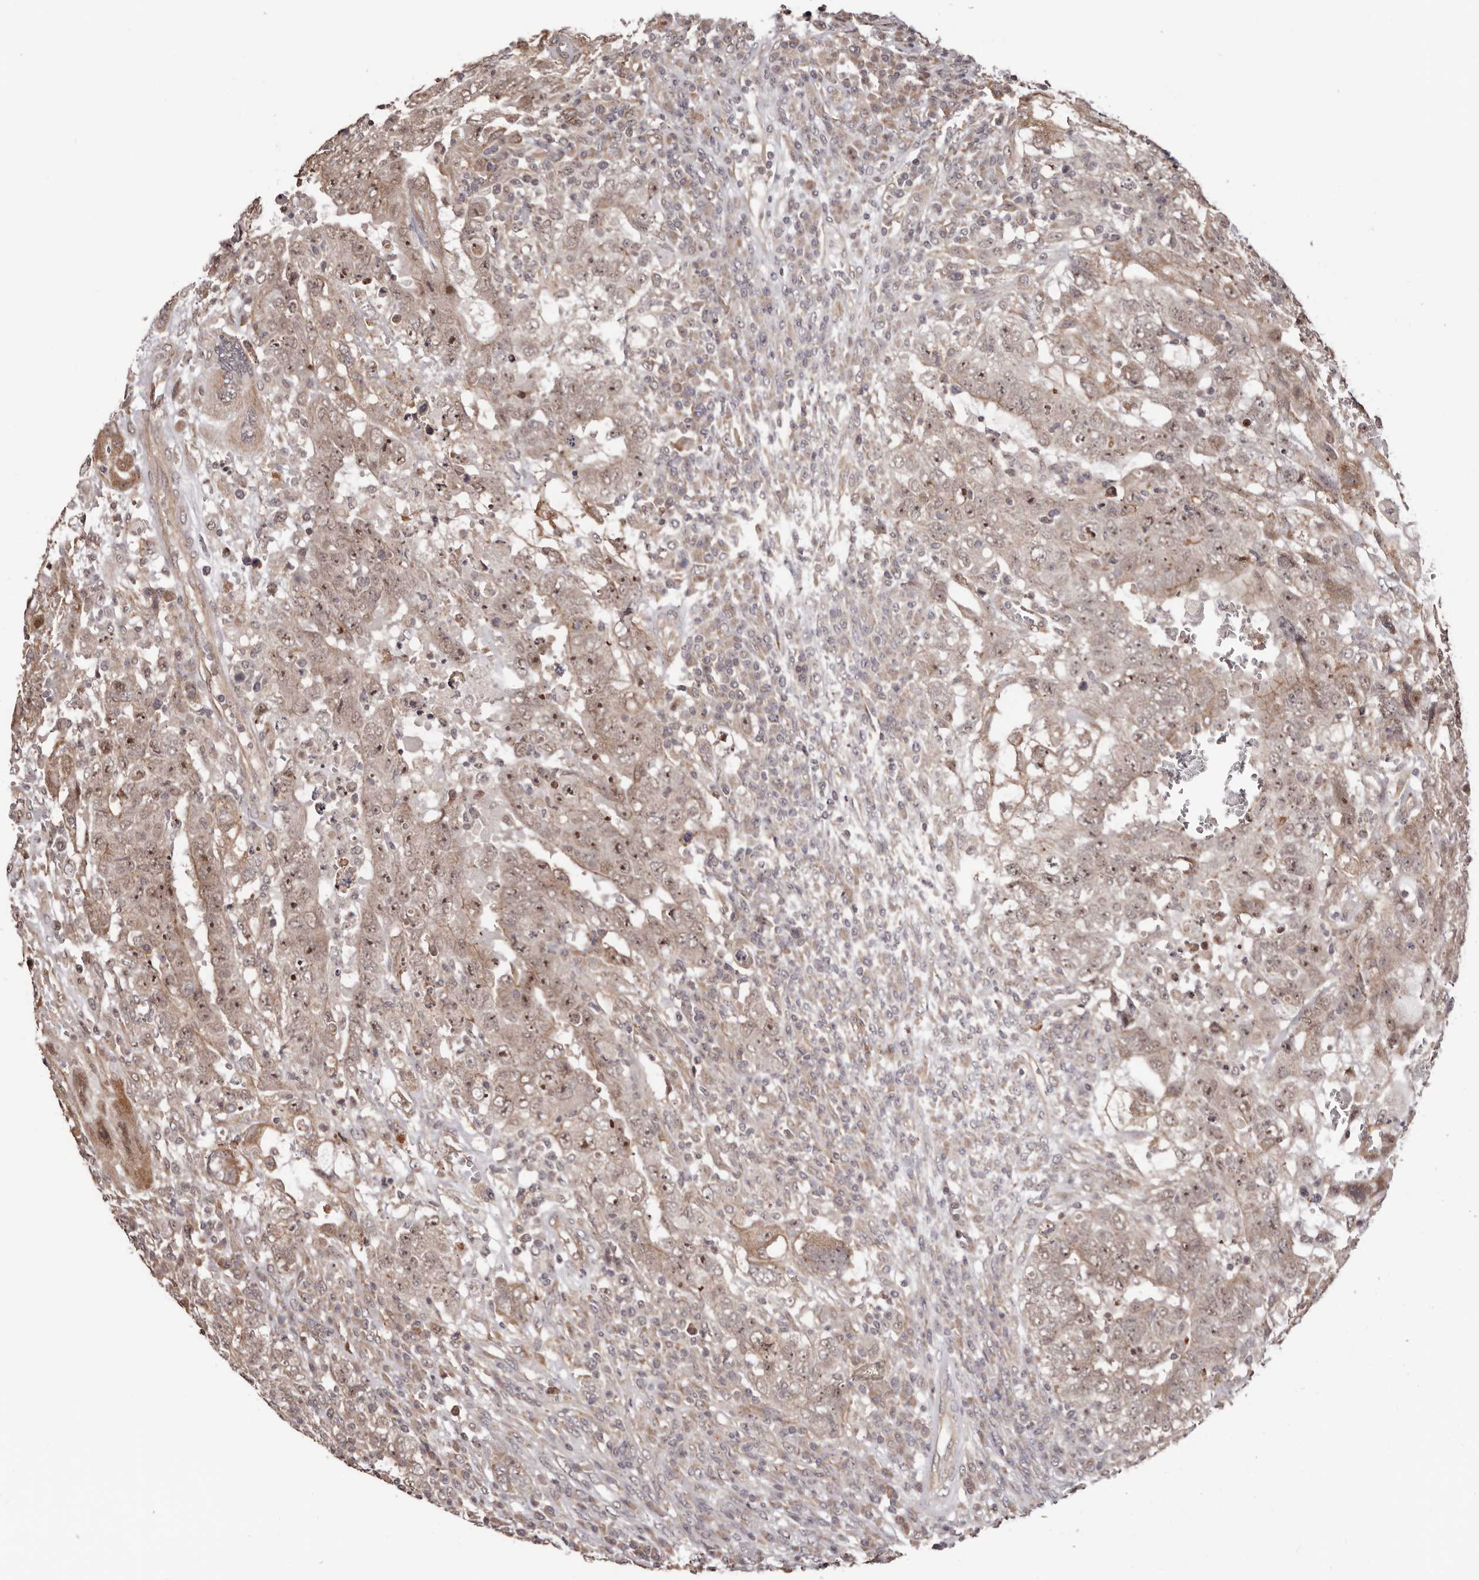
{"staining": {"intensity": "moderate", "quantity": ">75%", "location": "cytoplasmic/membranous,nuclear"}, "tissue": "testis cancer", "cell_type": "Tumor cells", "image_type": "cancer", "snomed": [{"axis": "morphology", "description": "Carcinoma, Embryonal, NOS"}, {"axis": "topography", "description": "Testis"}], "caption": "Immunohistochemical staining of testis embryonal carcinoma demonstrates moderate cytoplasmic/membranous and nuclear protein expression in about >75% of tumor cells. (Brightfield microscopy of DAB IHC at high magnification).", "gene": "NOL12", "patient": {"sex": "male", "age": 26}}